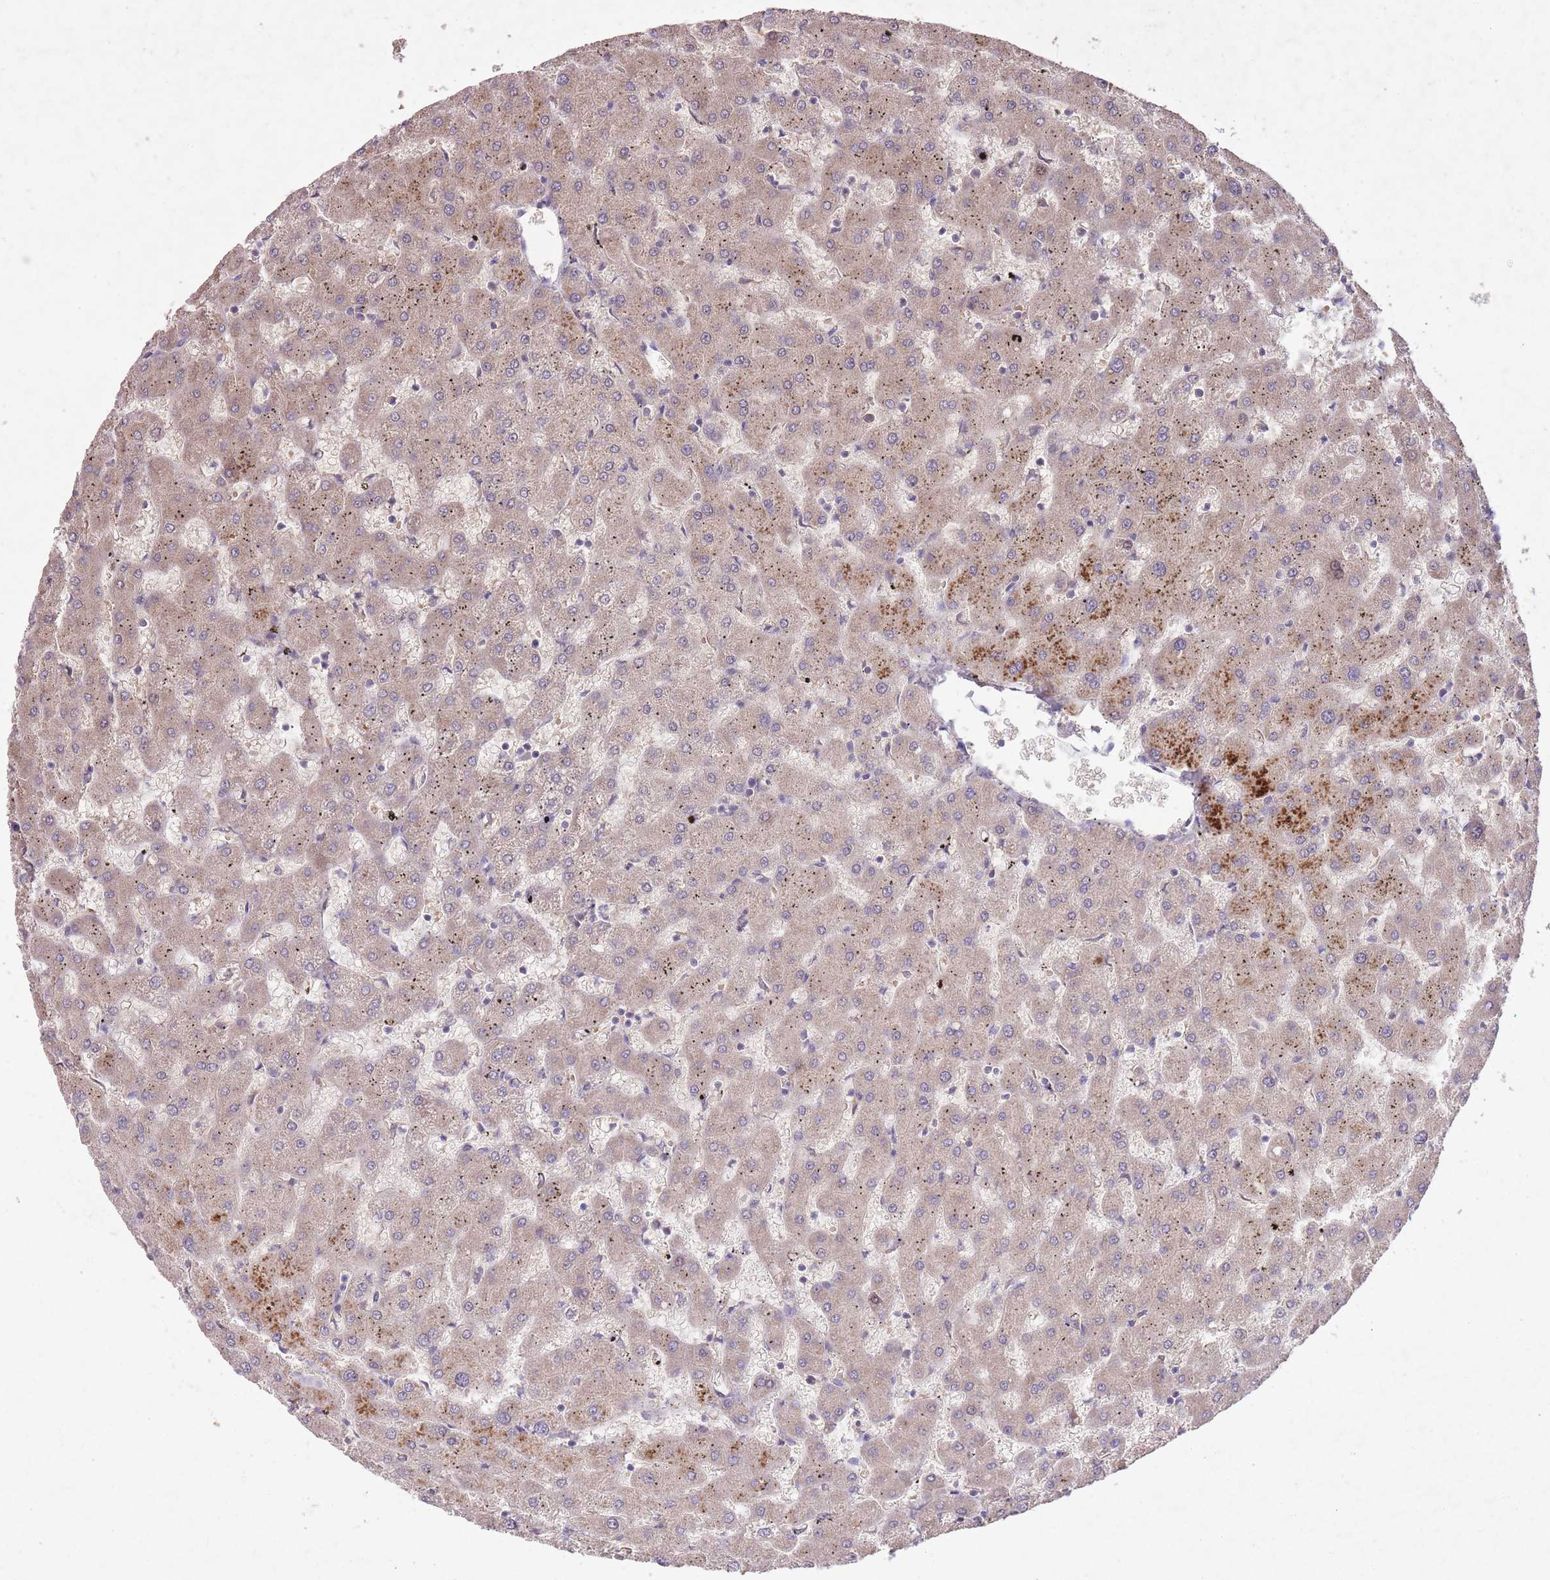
{"staining": {"intensity": "negative", "quantity": "none", "location": "none"}, "tissue": "liver", "cell_type": "Cholangiocytes", "image_type": "normal", "snomed": [{"axis": "morphology", "description": "Normal tissue, NOS"}, {"axis": "topography", "description": "Liver"}], "caption": "This photomicrograph is of normal liver stained with IHC to label a protein in brown with the nuclei are counter-stained blue. There is no positivity in cholangiocytes. Brightfield microscopy of IHC stained with DAB (3,3'-diaminobenzidine) (brown) and hematoxylin (blue), captured at high magnification.", "gene": "OR2V1", "patient": {"sex": "female", "age": 63}}